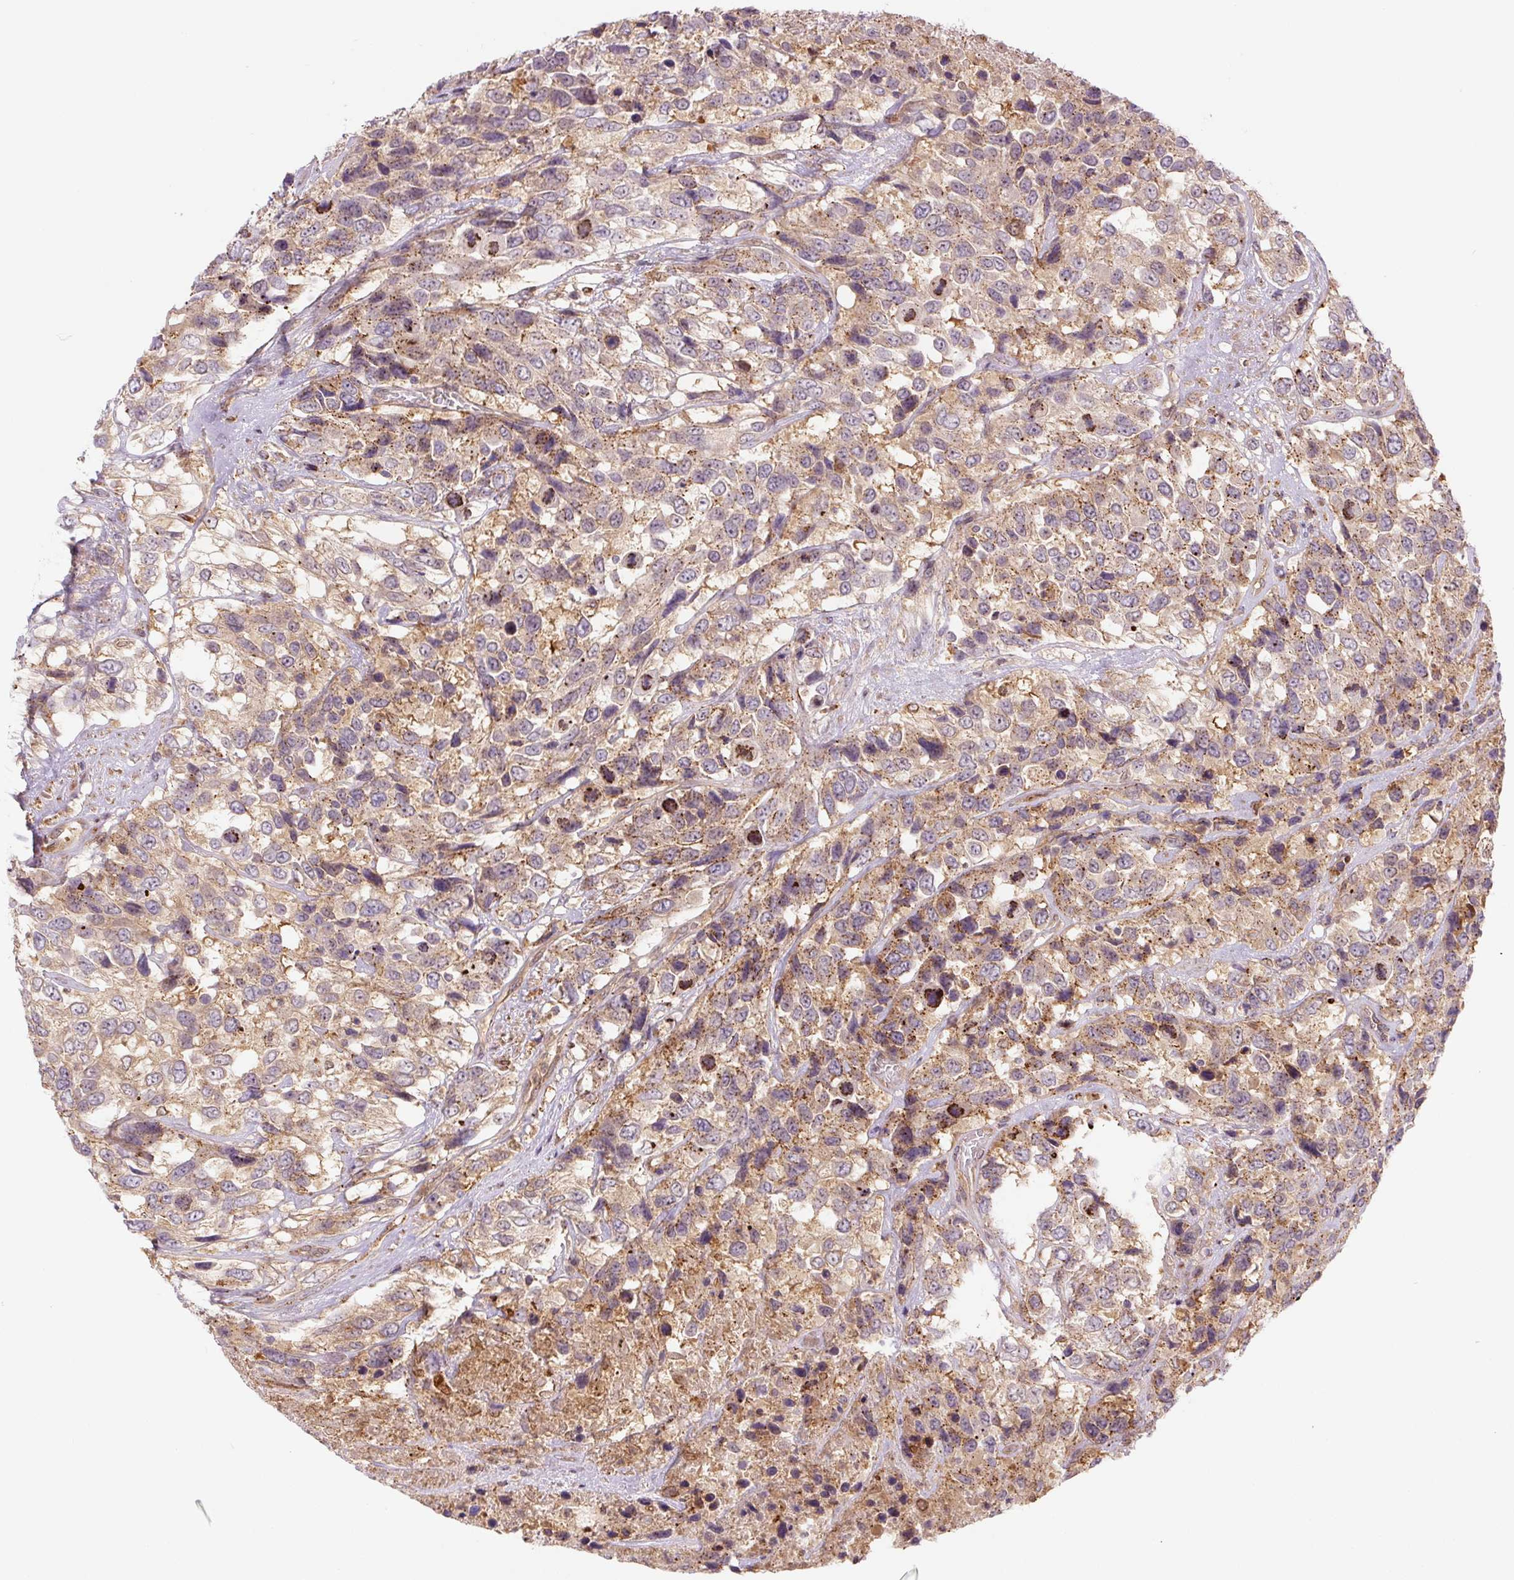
{"staining": {"intensity": "moderate", "quantity": ">75%", "location": "cytoplasmic/membranous"}, "tissue": "urothelial cancer", "cell_type": "Tumor cells", "image_type": "cancer", "snomed": [{"axis": "morphology", "description": "Urothelial carcinoma, High grade"}, {"axis": "topography", "description": "Urinary bladder"}], "caption": "Brown immunohistochemical staining in urothelial cancer demonstrates moderate cytoplasmic/membranous staining in approximately >75% of tumor cells.", "gene": "ZSWIM7", "patient": {"sex": "female", "age": 70}}